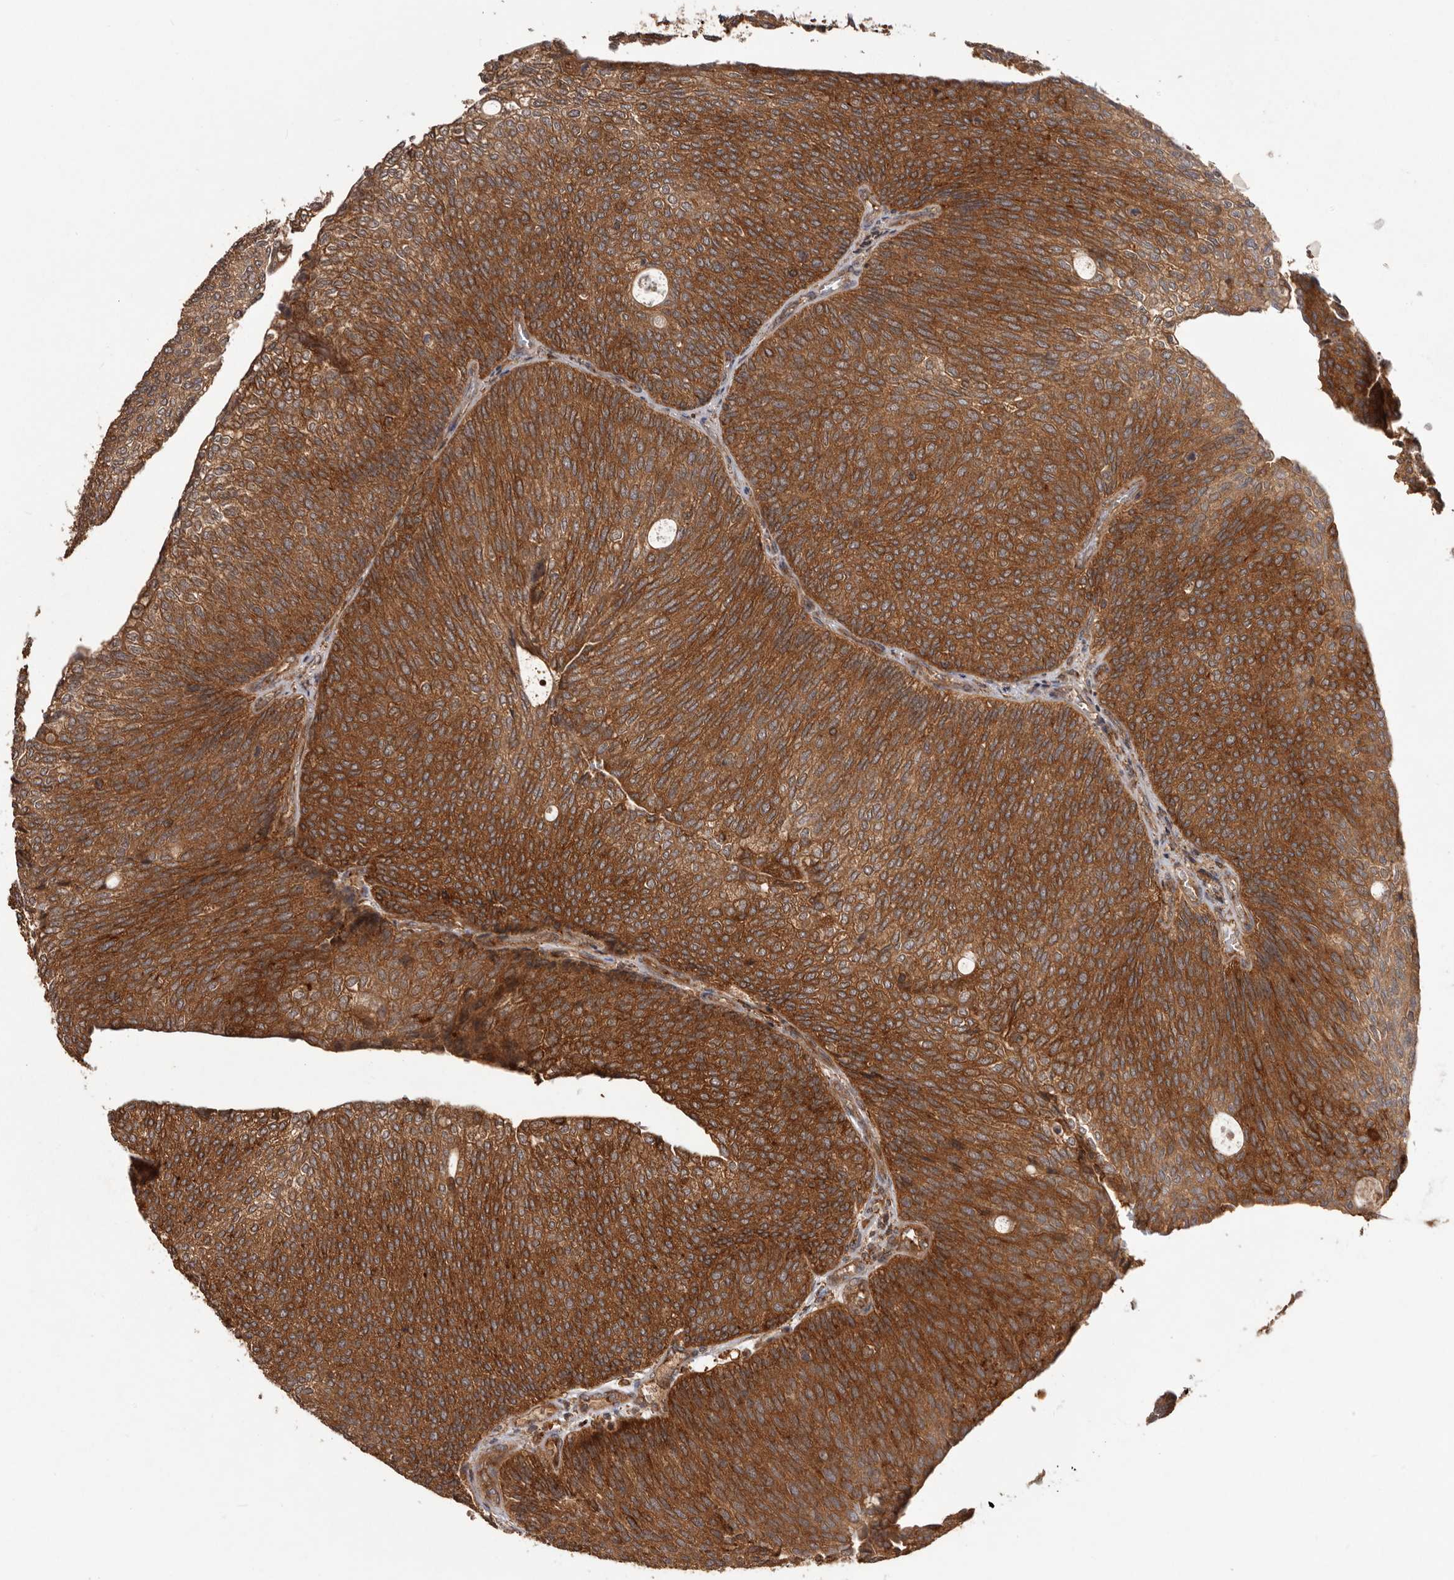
{"staining": {"intensity": "strong", "quantity": ">75%", "location": "cytoplasmic/membranous"}, "tissue": "urothelial cancer", "cell_type": "Tumor cells", "image_type": "cancer", "snomed": [{"axis": "morphology", "description": "Urothelial carcinoma, Low grade"}, {"axis": "topography", "description": "Urinary bladder"}], "caption": "About >75% of tumor cells in human urothelial carcinoma (low-grade) display strong cytoplasmic/membranous protein staining as visualized by brown immunohistochemical staining.", "gene": "SLC22A3", "patient": {"sex": "female", "age": 79}}